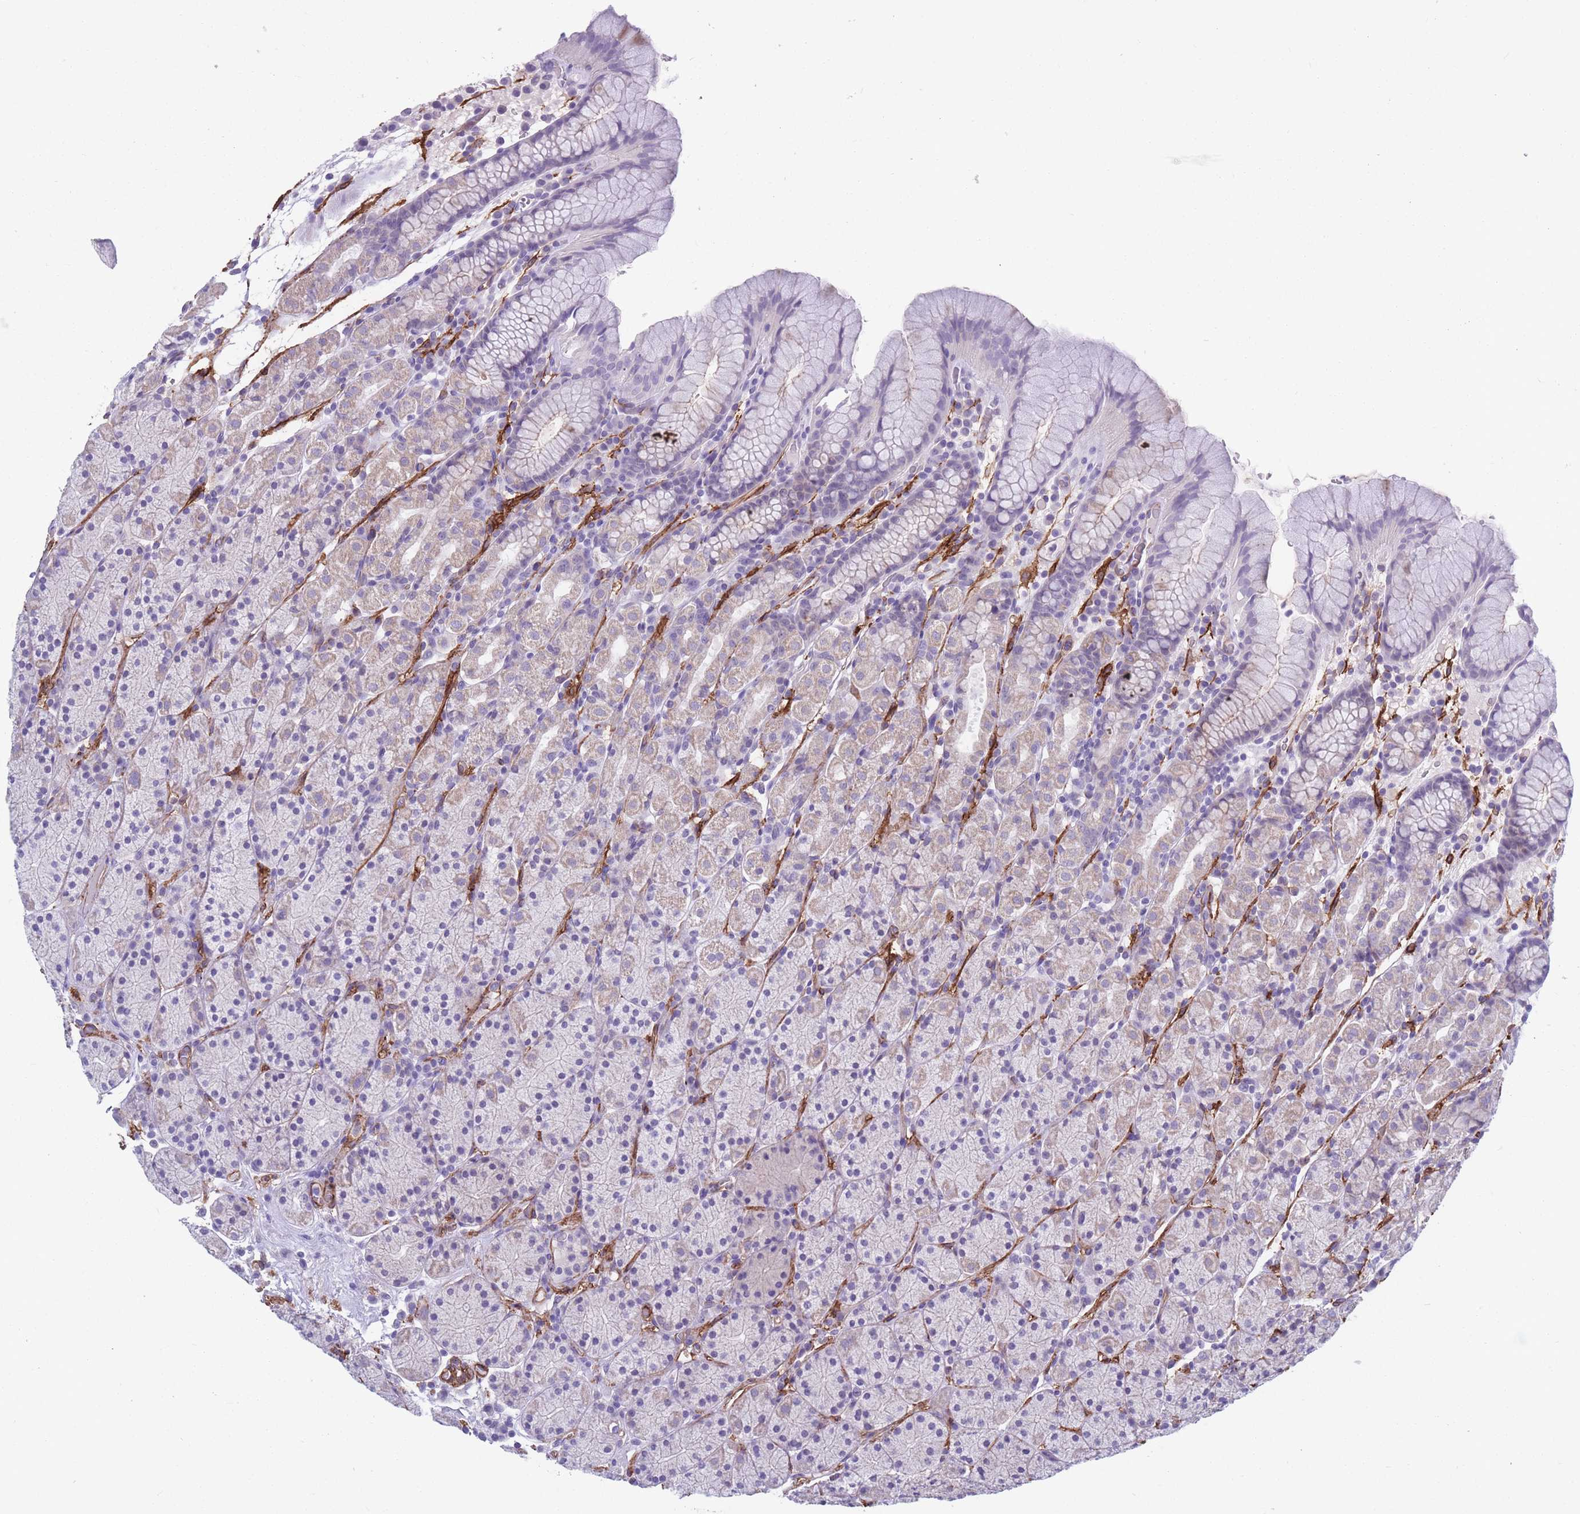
{"staining": {"intensity": "weak", "quantity": "25%-75%", "location": "cytoplasmic/membranous"}, "tissue": "stomach", "cell_type": "Glandular cells", "image_type": "normal", "snomed": [{"axis": "morphology", "description": "Normal tissue, NOS"}, {"axis": "topography", "description": "Stomach, upper"}, {"axis": "topography", "description": "Stomach"}], "caption": "Brown immunohistochemical staining in normal stomach displays weak cytoplasmic/membranous staining in about 25%-75% of glandular cells.", "gene": "DPYD", "patient": {"sex": "male", "age": 62}}